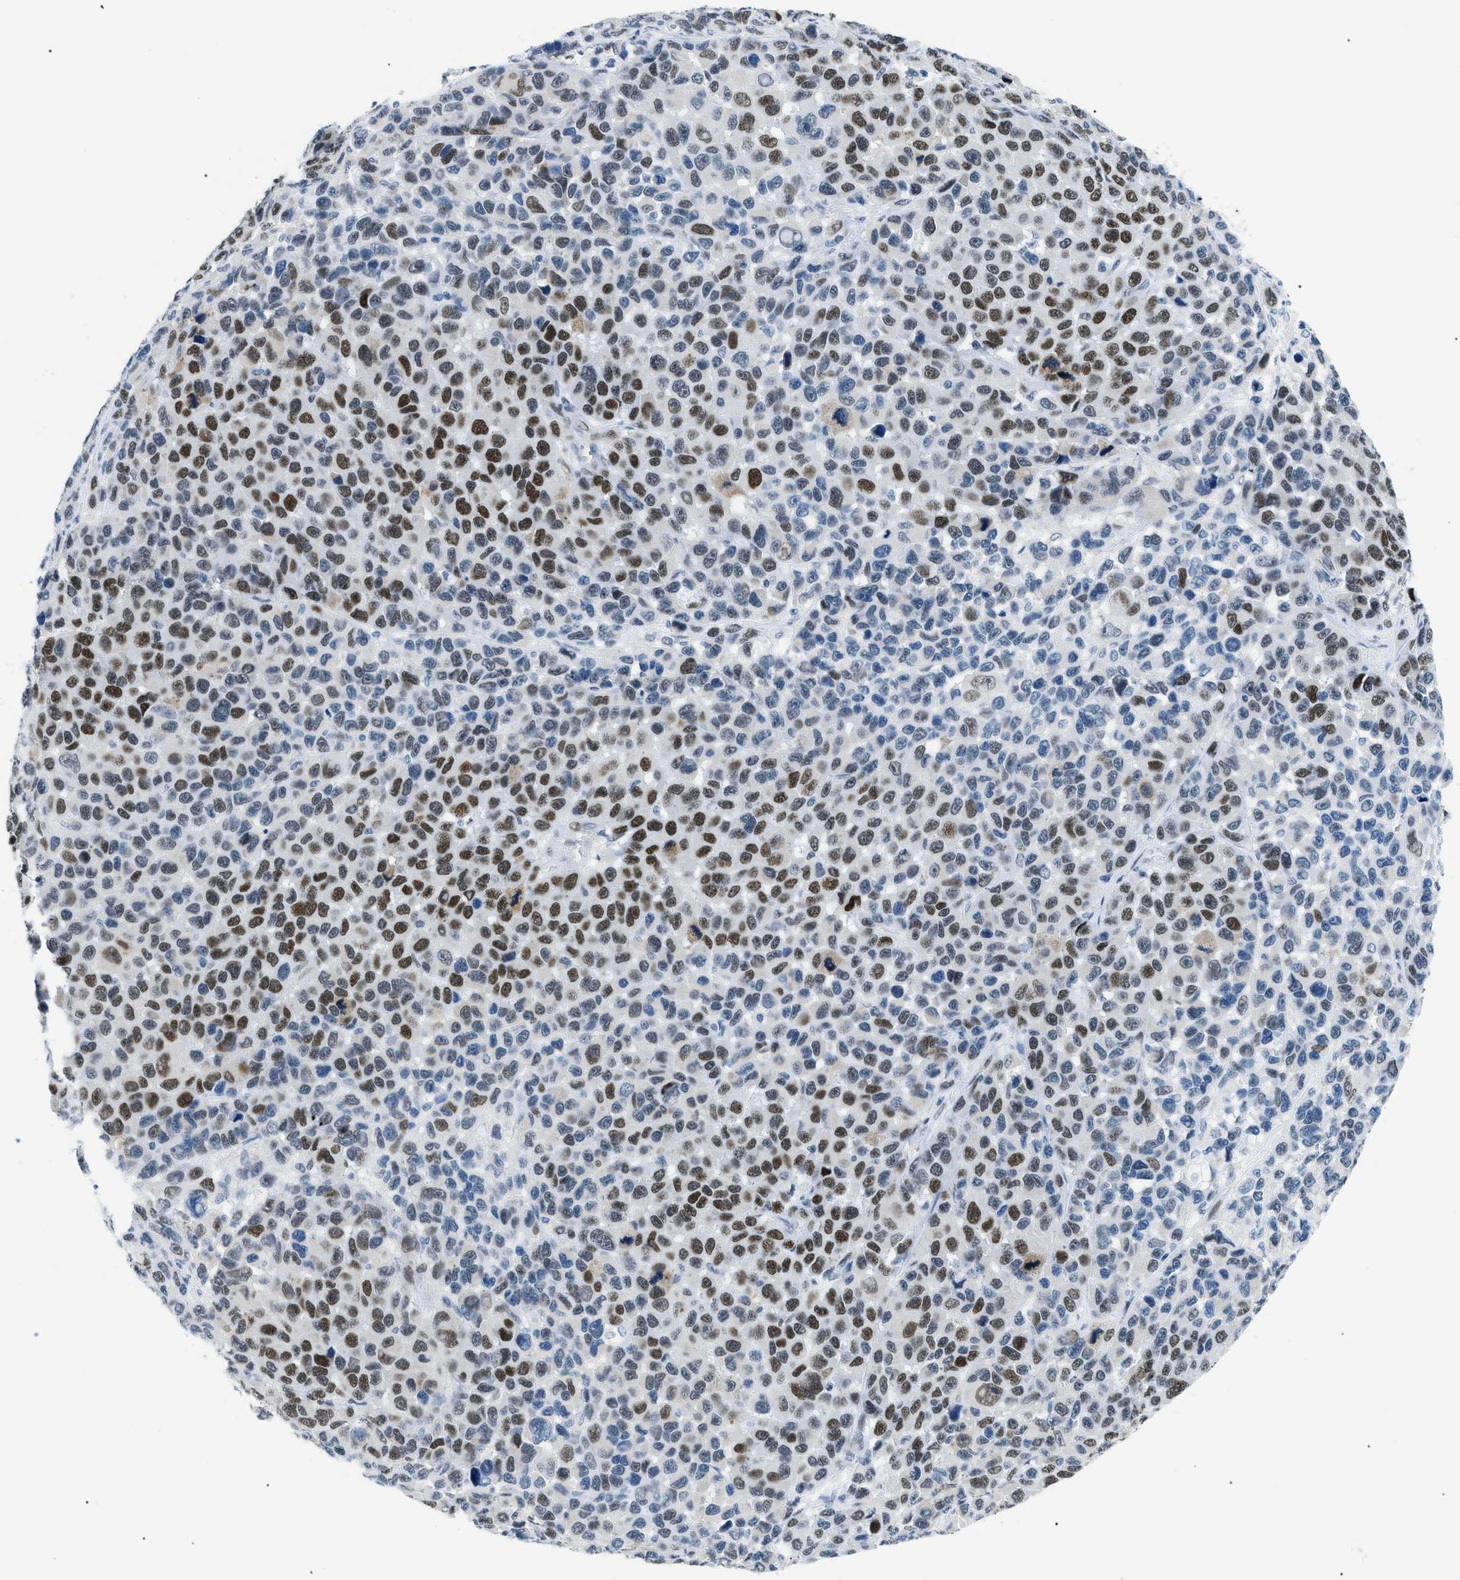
{"staining": {"intensity": "moderate", "quantity": ">75%", "location": "nuclear"}, "tissue": "melanoma", "cell_type": "Tumor cells", "image_type": "cancer", "snomed": [{"axis": "morphology", "description": "Malignant melanoma, NOS"}, {"axis": "topography", "description": "Skin"}], "caption": "A micrograph showing moderate nuclear staining in approximately >75% of tumor cells in melanoma, as visualized by brown immunohistochemical staining.", "gene": "SMARCC1", "patient": {"sex": "male", "age": 53}}